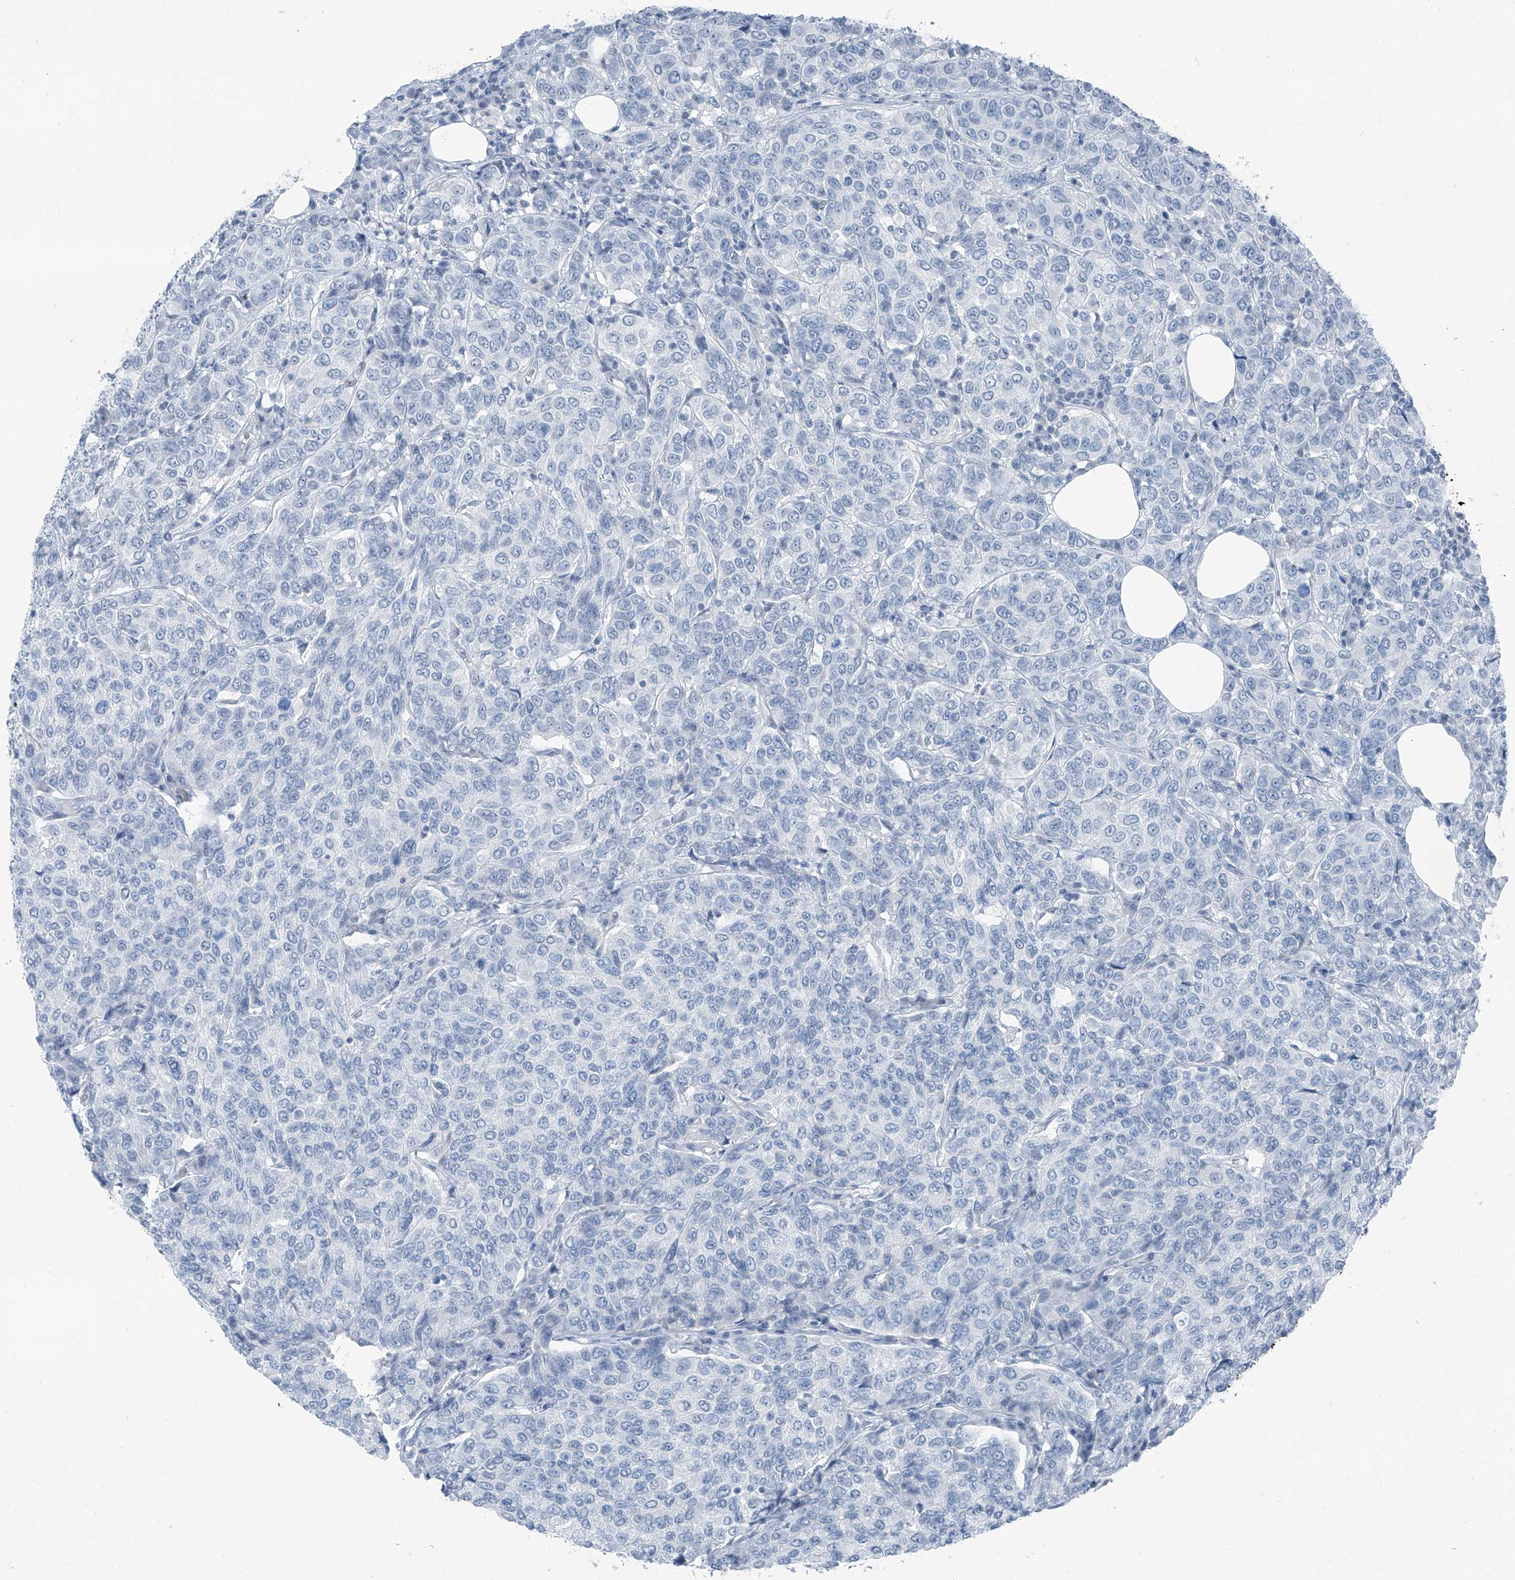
{"staining": {"intensity": "negative", "quantity": "none", "location": "none"}, "tissue": "breast cancer", "cell_type": "Tumor cells", "image_type": "cancer", "snomed": [{"axis": "morphology", "description": "Duct carcinoma"}, {"axis": "topography", "description": "Breast"}], "caption": "This photomicrograph is of breast intraductal carcinoma stained with immunohistochemistry (IHC) to label a protein in brown with the nuclei are counter-stained blue. There is no staining in tumor cells.", "gene": "RGN", "patient": {"sex": "female", "age": 55}}